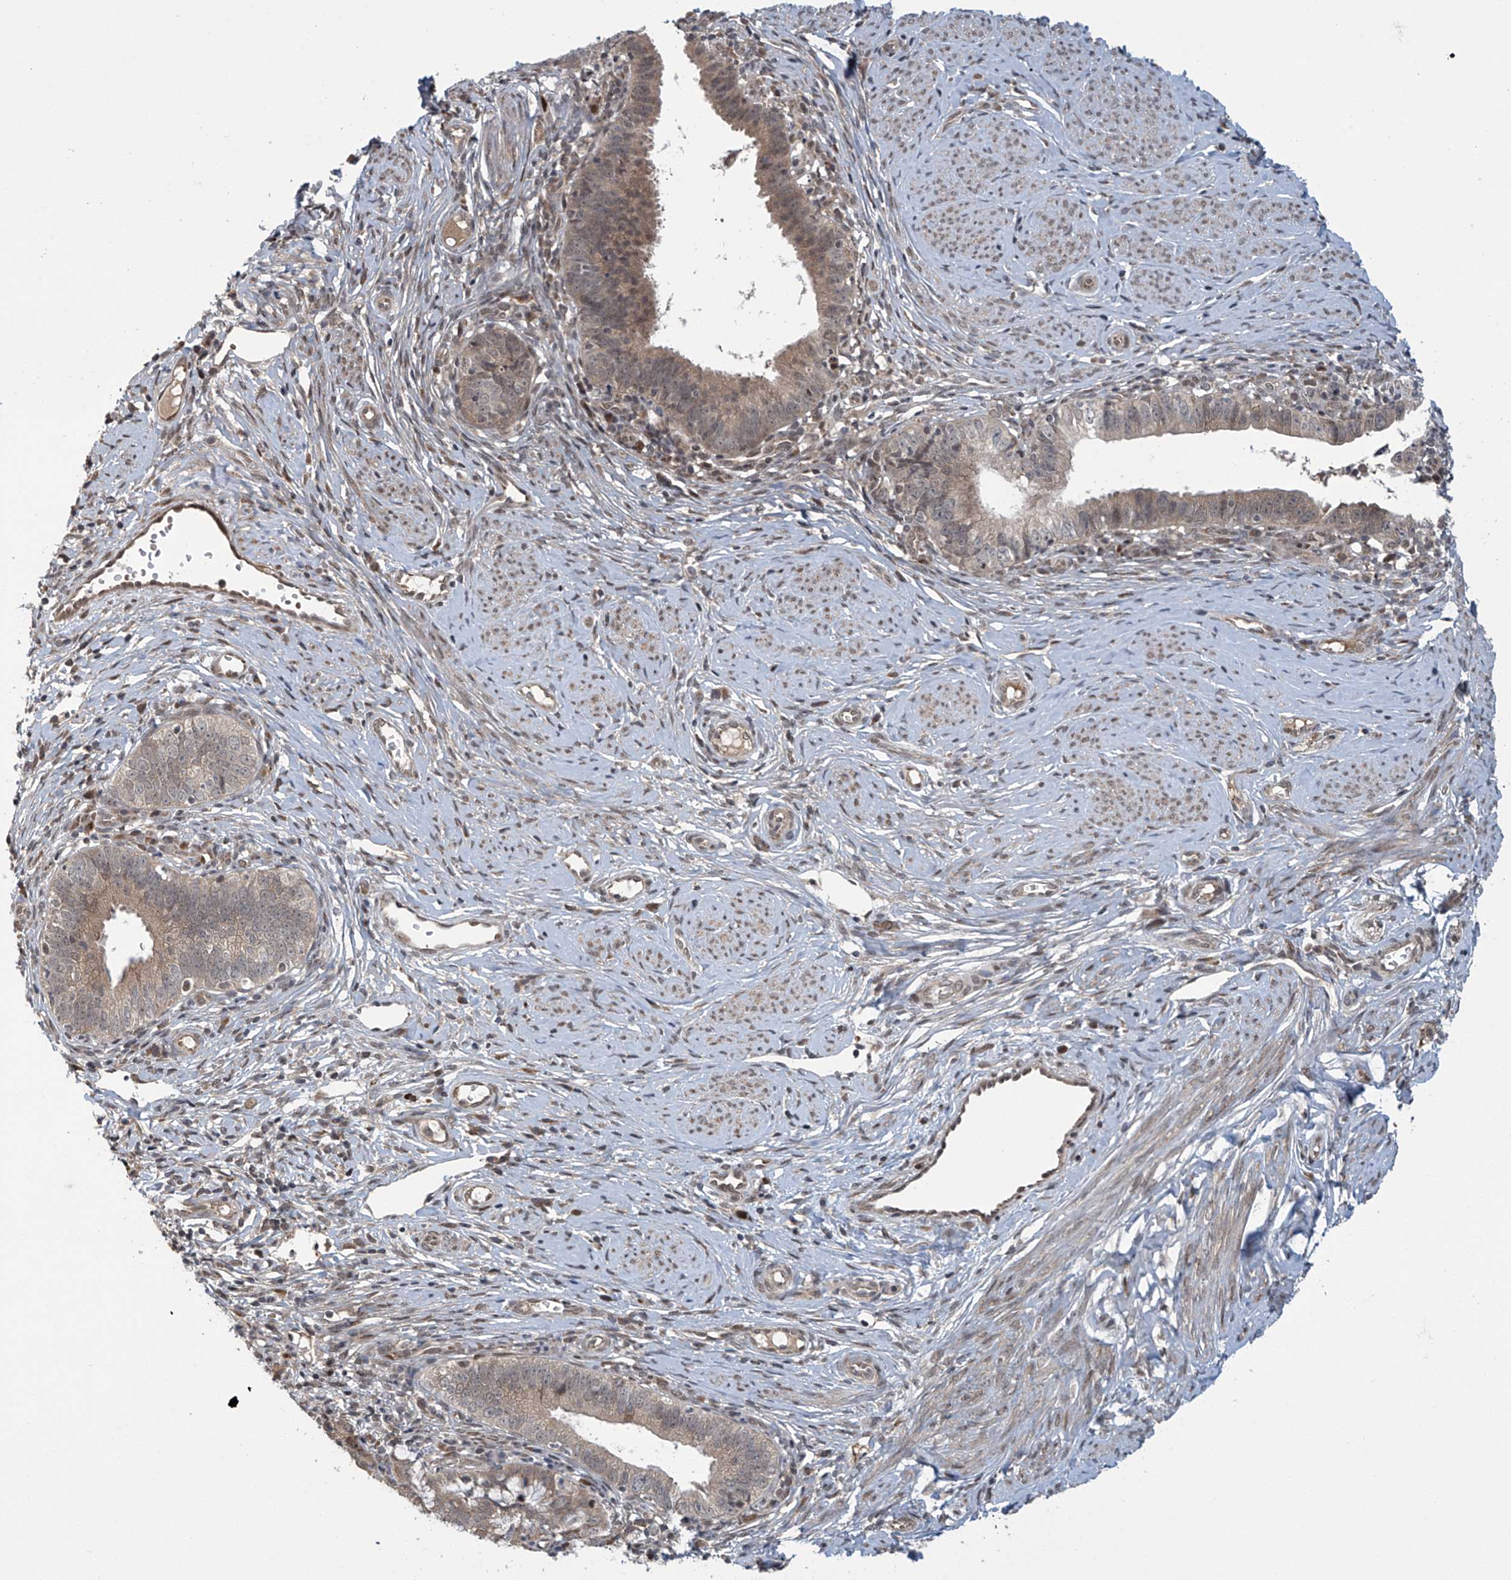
{"staining": {"intensity": "moderate", "quantity": "25%-75%", "location": "cytoplasmic/membranous"}, "tissue": "cervical cancer", "cell_type": "Tumor cells", "image_type": "cancer", "snomed": [{"axis": "morphology", "description": "Adenocarcinoma, NOS"}, {"axis": "topography", "description": "Cervix"}], "caption": "High-power microscopy captured an immunohistochemistry (IHC) micrograph of cervical adenocarcinoma, revealing moderate cytoplasmic/membranous positivity in approximately 25%-75% of tumor cells.", "gene": "ABHD13", "patient": {"sex": "female", "age": 36}}